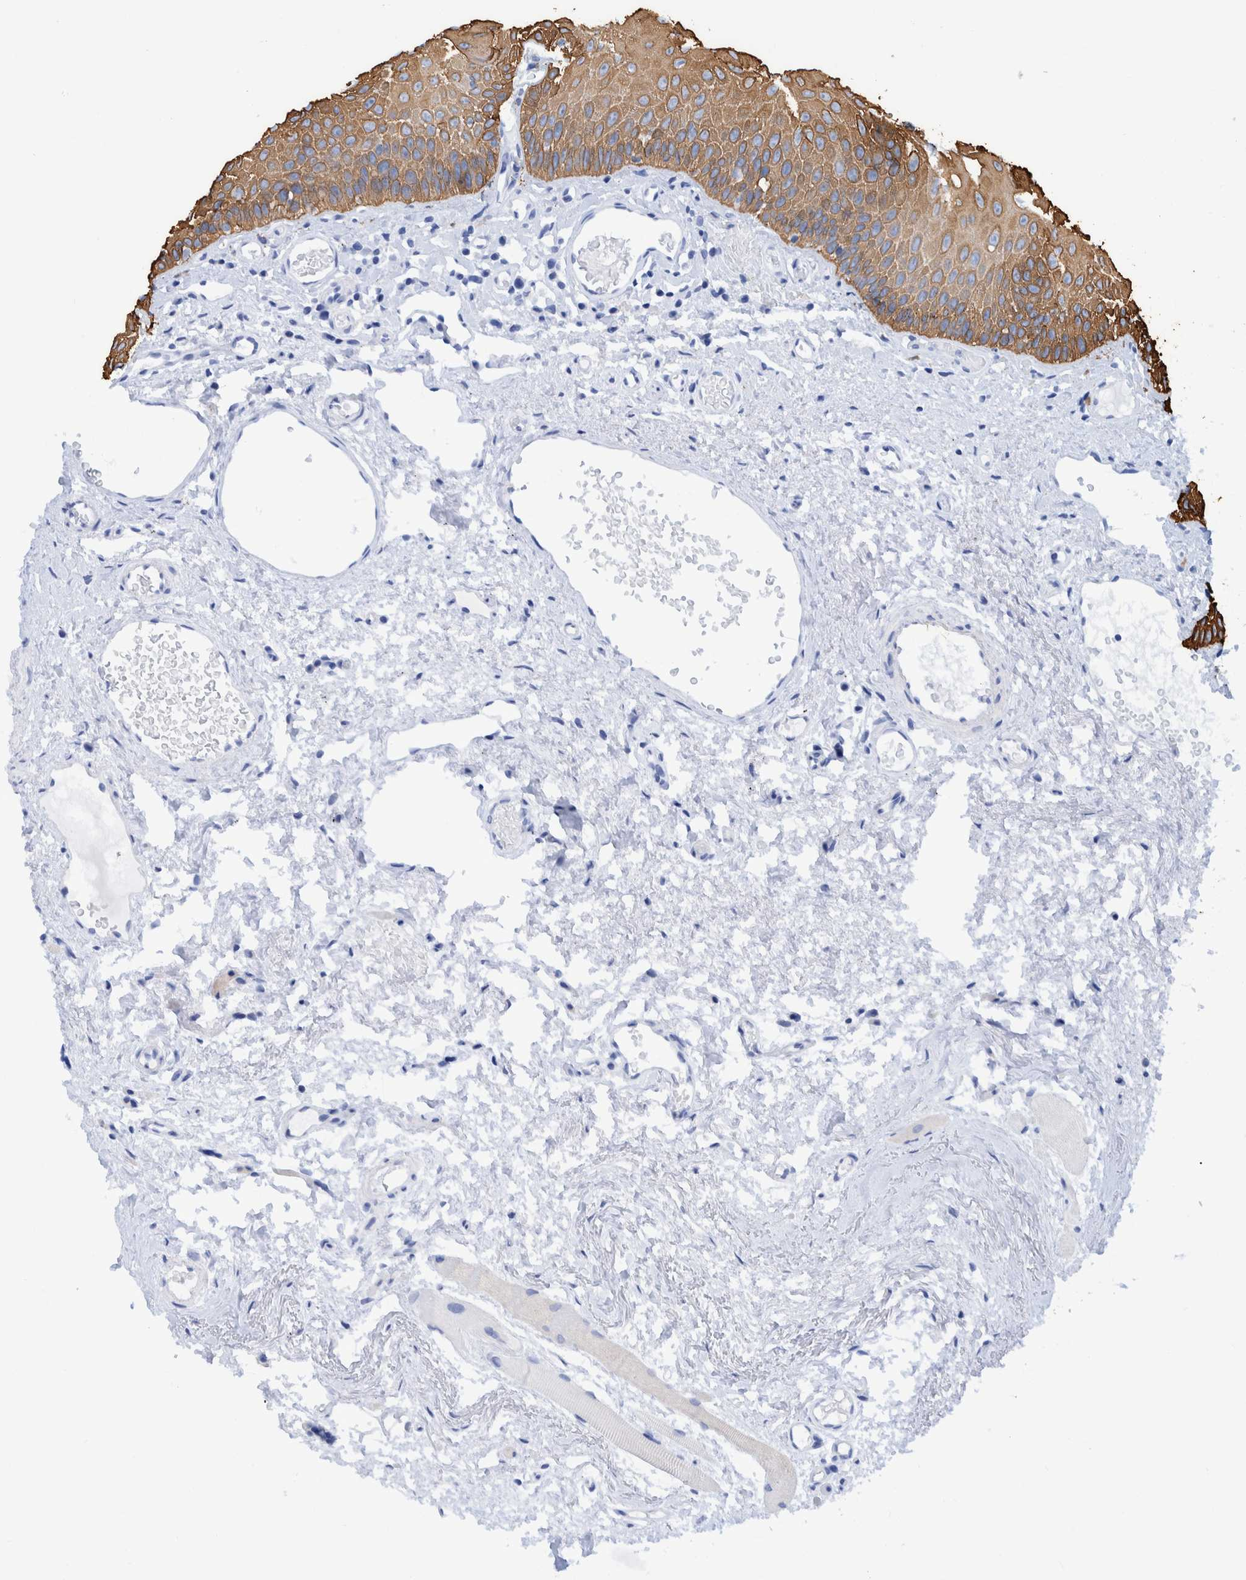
{"staining": {"intensity": "moderate", "quantity": ">75%", "location": "cytoplasmic/membranous"}, "tissue": "oral mucosa", "cell_type": "Squamous epithelial cells", "image_type": "normal", "snomed": [{"axis": "morphology", "description": "Normal tissue, NOS"}, {"axis": "topography", "description": "Skeletal muscle"}, {"axis": "topography", "description": "Oral tissue"}, {"axis": "topography", "description": "Peripheral nerve tissue"}], "caption": "IHC (DAB (3,3'-diaminobenzidine)) staining of unremarkable human oral mucosa exhibits moderate cytoplasmic/membranous protein staining in about >75% of squamous epithelial cells. Nuclei are stained in blue.", "gene": "KRT14", "patient": {"sex": "female", "age": 84}}